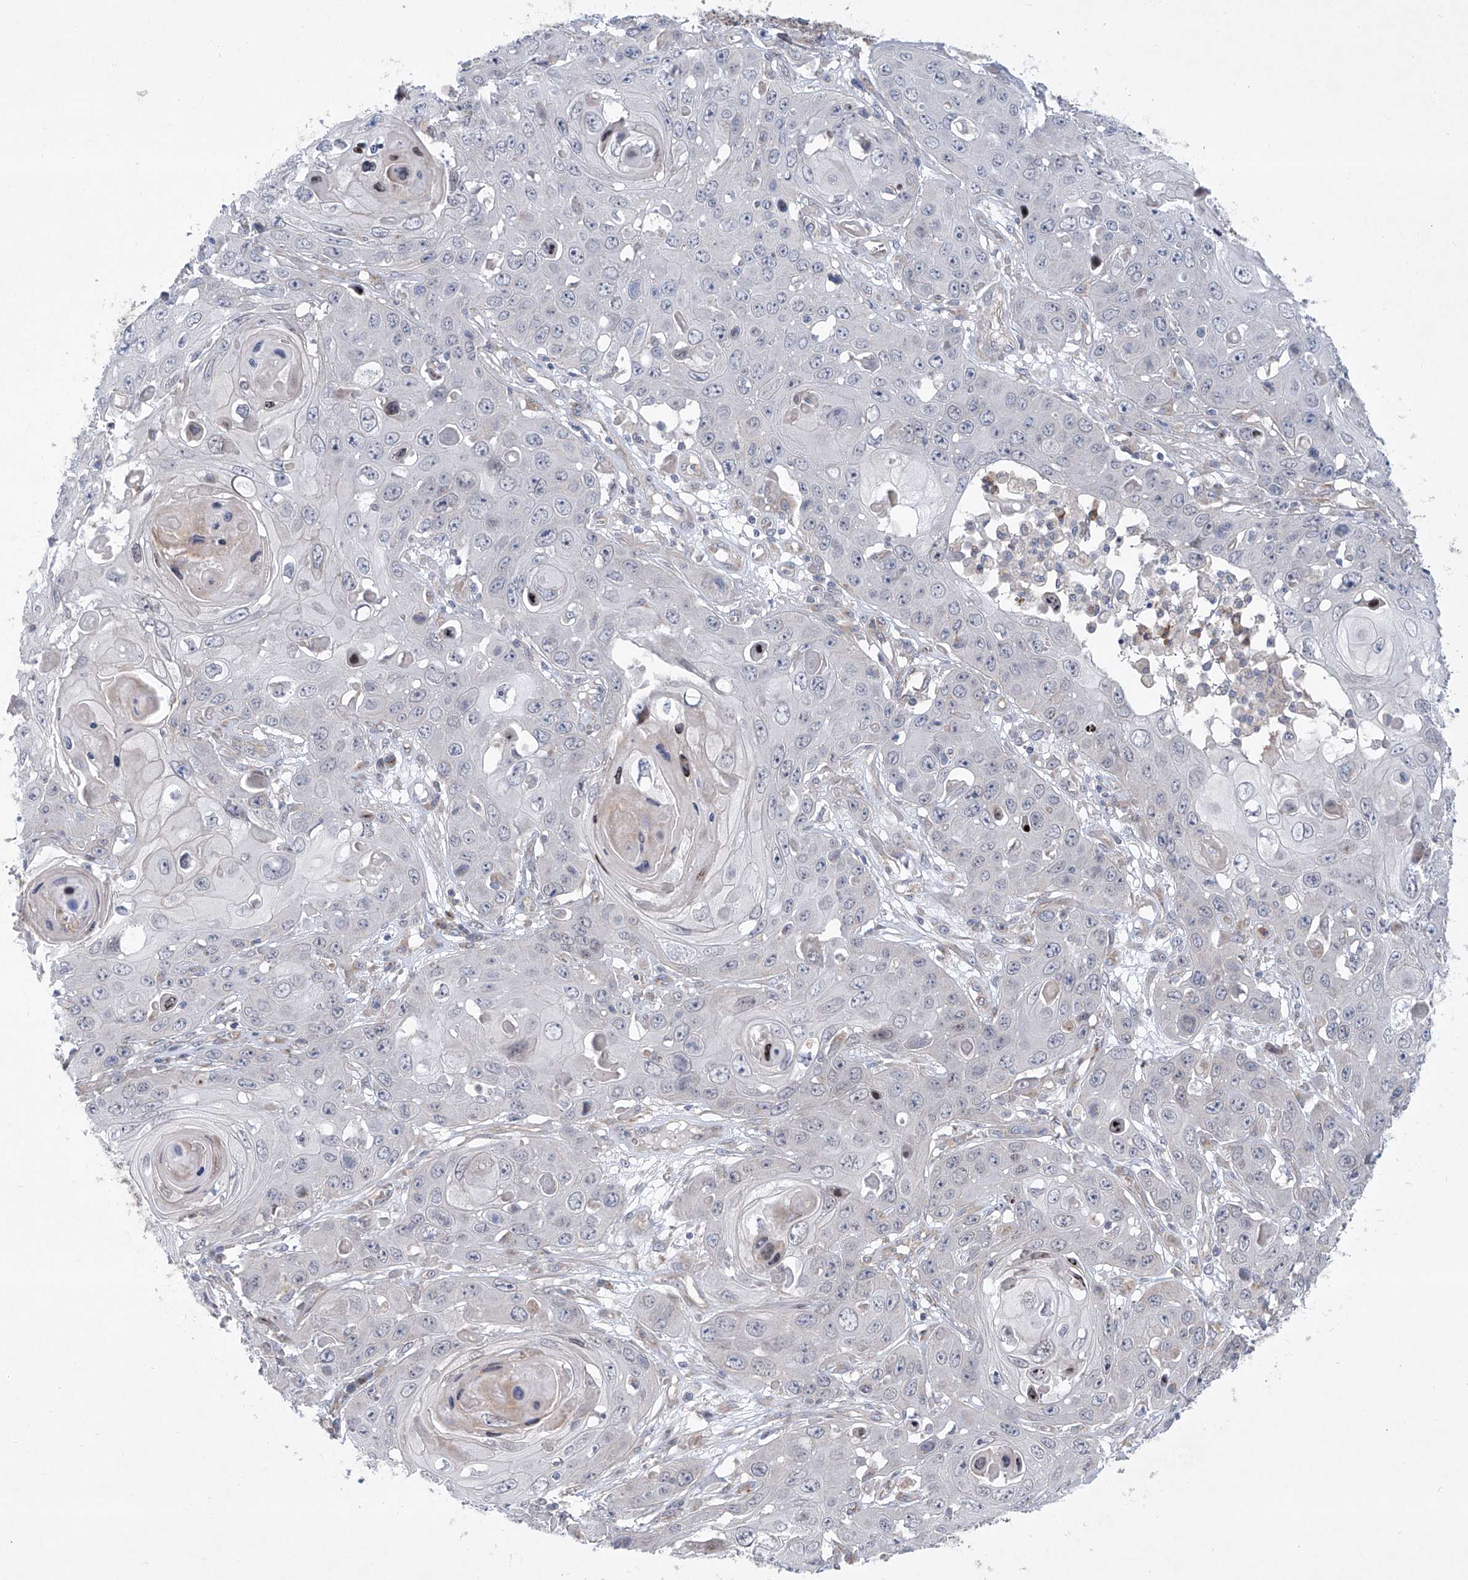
{"staining": {"intensity": "negative", "quantity": "none", "location": "none"}, "tissue": "skin cancer", "cell_type": "Tumor cells", "image_type": "cancer", "snomed": [{"axis": "morphology", "description": "Squamous cell carcinoma, NOS"}, {"axis": "topography", "description": "Skin"}], "caption": "Skin cancer (squamous cell carcinoma) stained for a protein using immunohistochemistry displays no expression tumor cells.", "gene": "KLC4", "patient": {"sex": "male", "age": 55}}